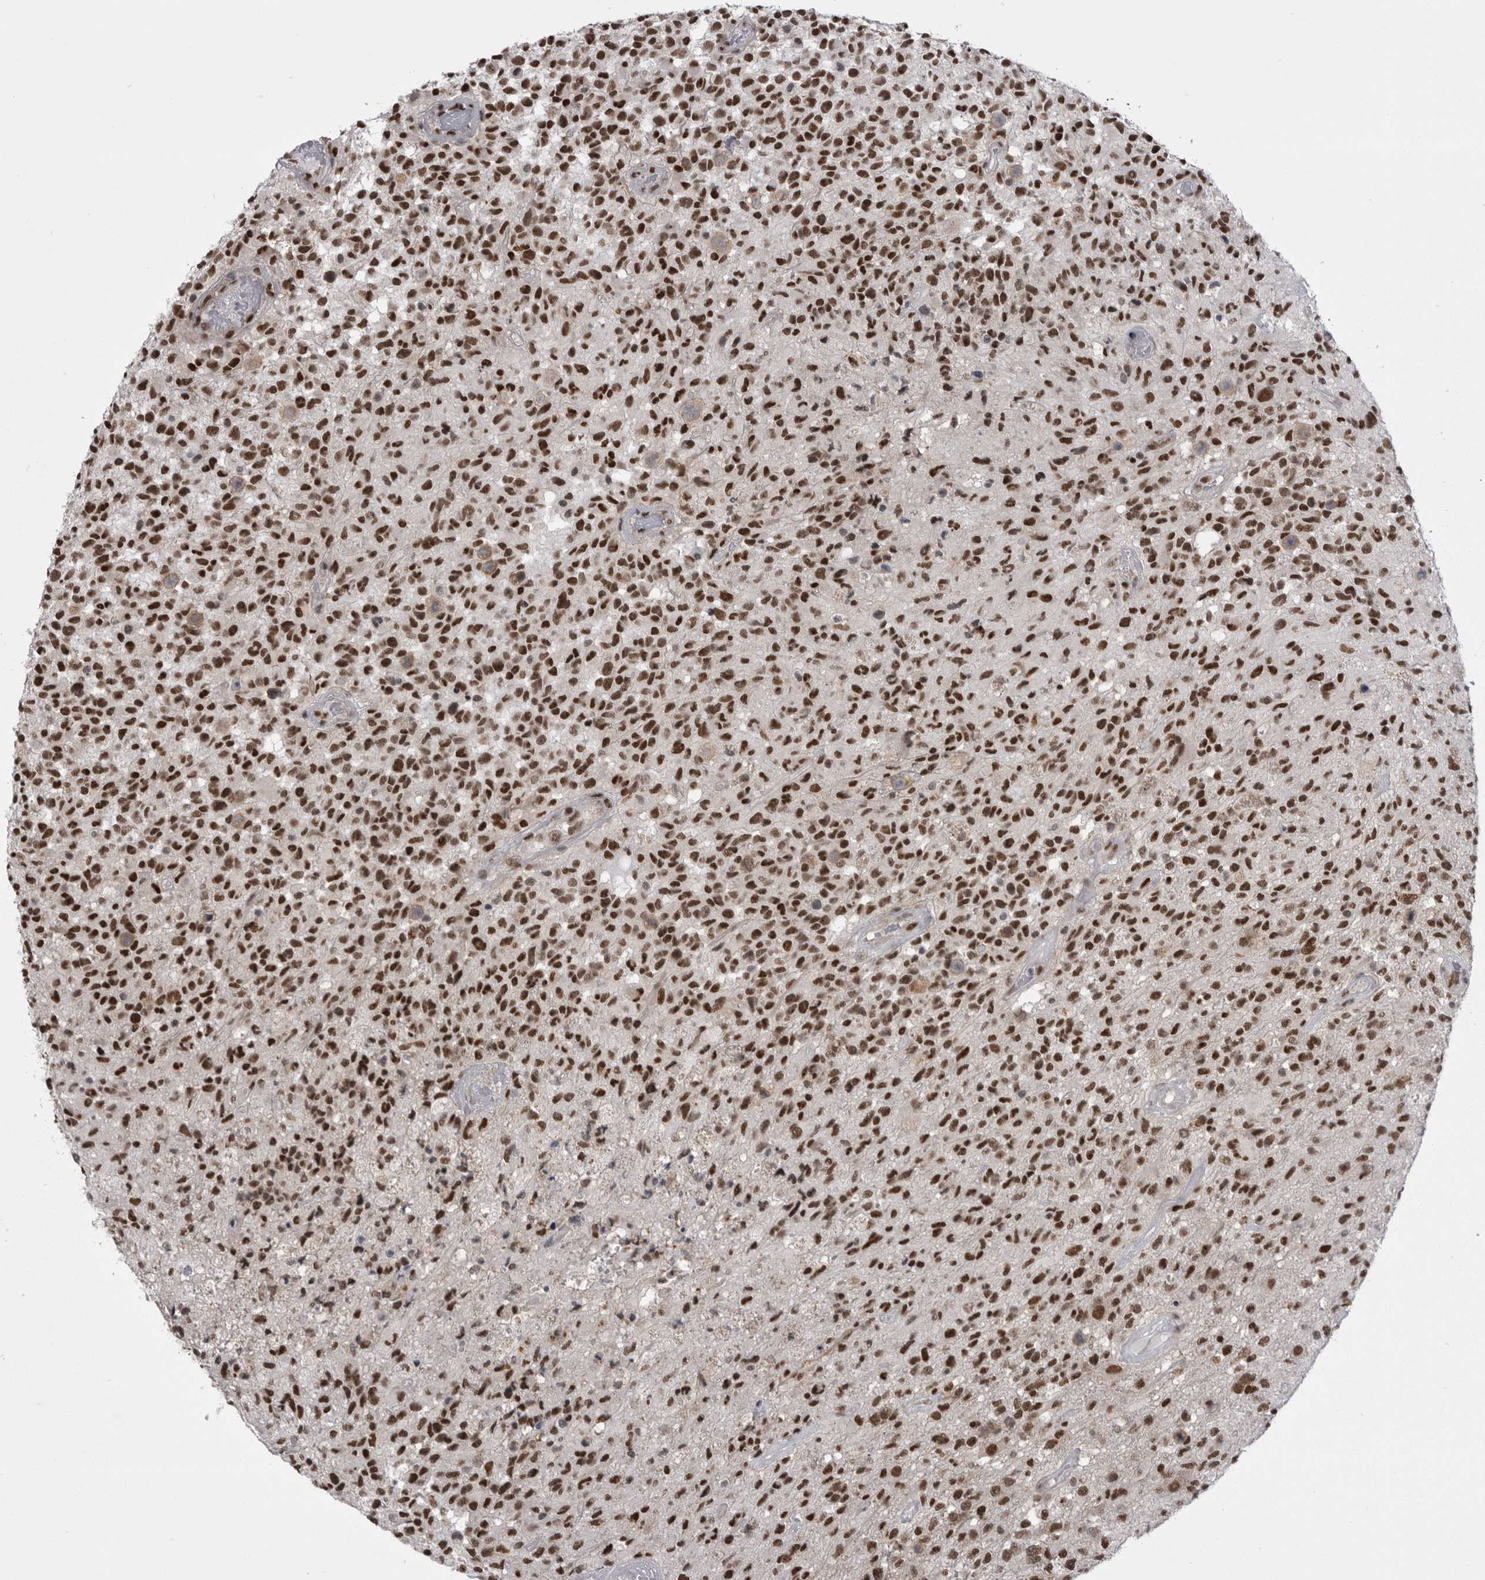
{"staining": {"intensity": "strong", "quantity": ">75%", "location": "nuclear"}, "tissue": "glioma", "cell_type": "Tumor cells", "image_type": "cancer", "snomed": [{"axis": "morphology", "description": "Glioma, malignant, High grade"}, {"axis": "morphology", "description": "Glioblastoma, NOS"}, {"axis": "topography", "description": "Brain"}], "caption": "Glioma stained for a protein (brown) exhibits strong nuclear positive staining in approximately >75% of tumor cells.", "gene": "MEPCE", "patient": {"sex": "male", "age": 60}}